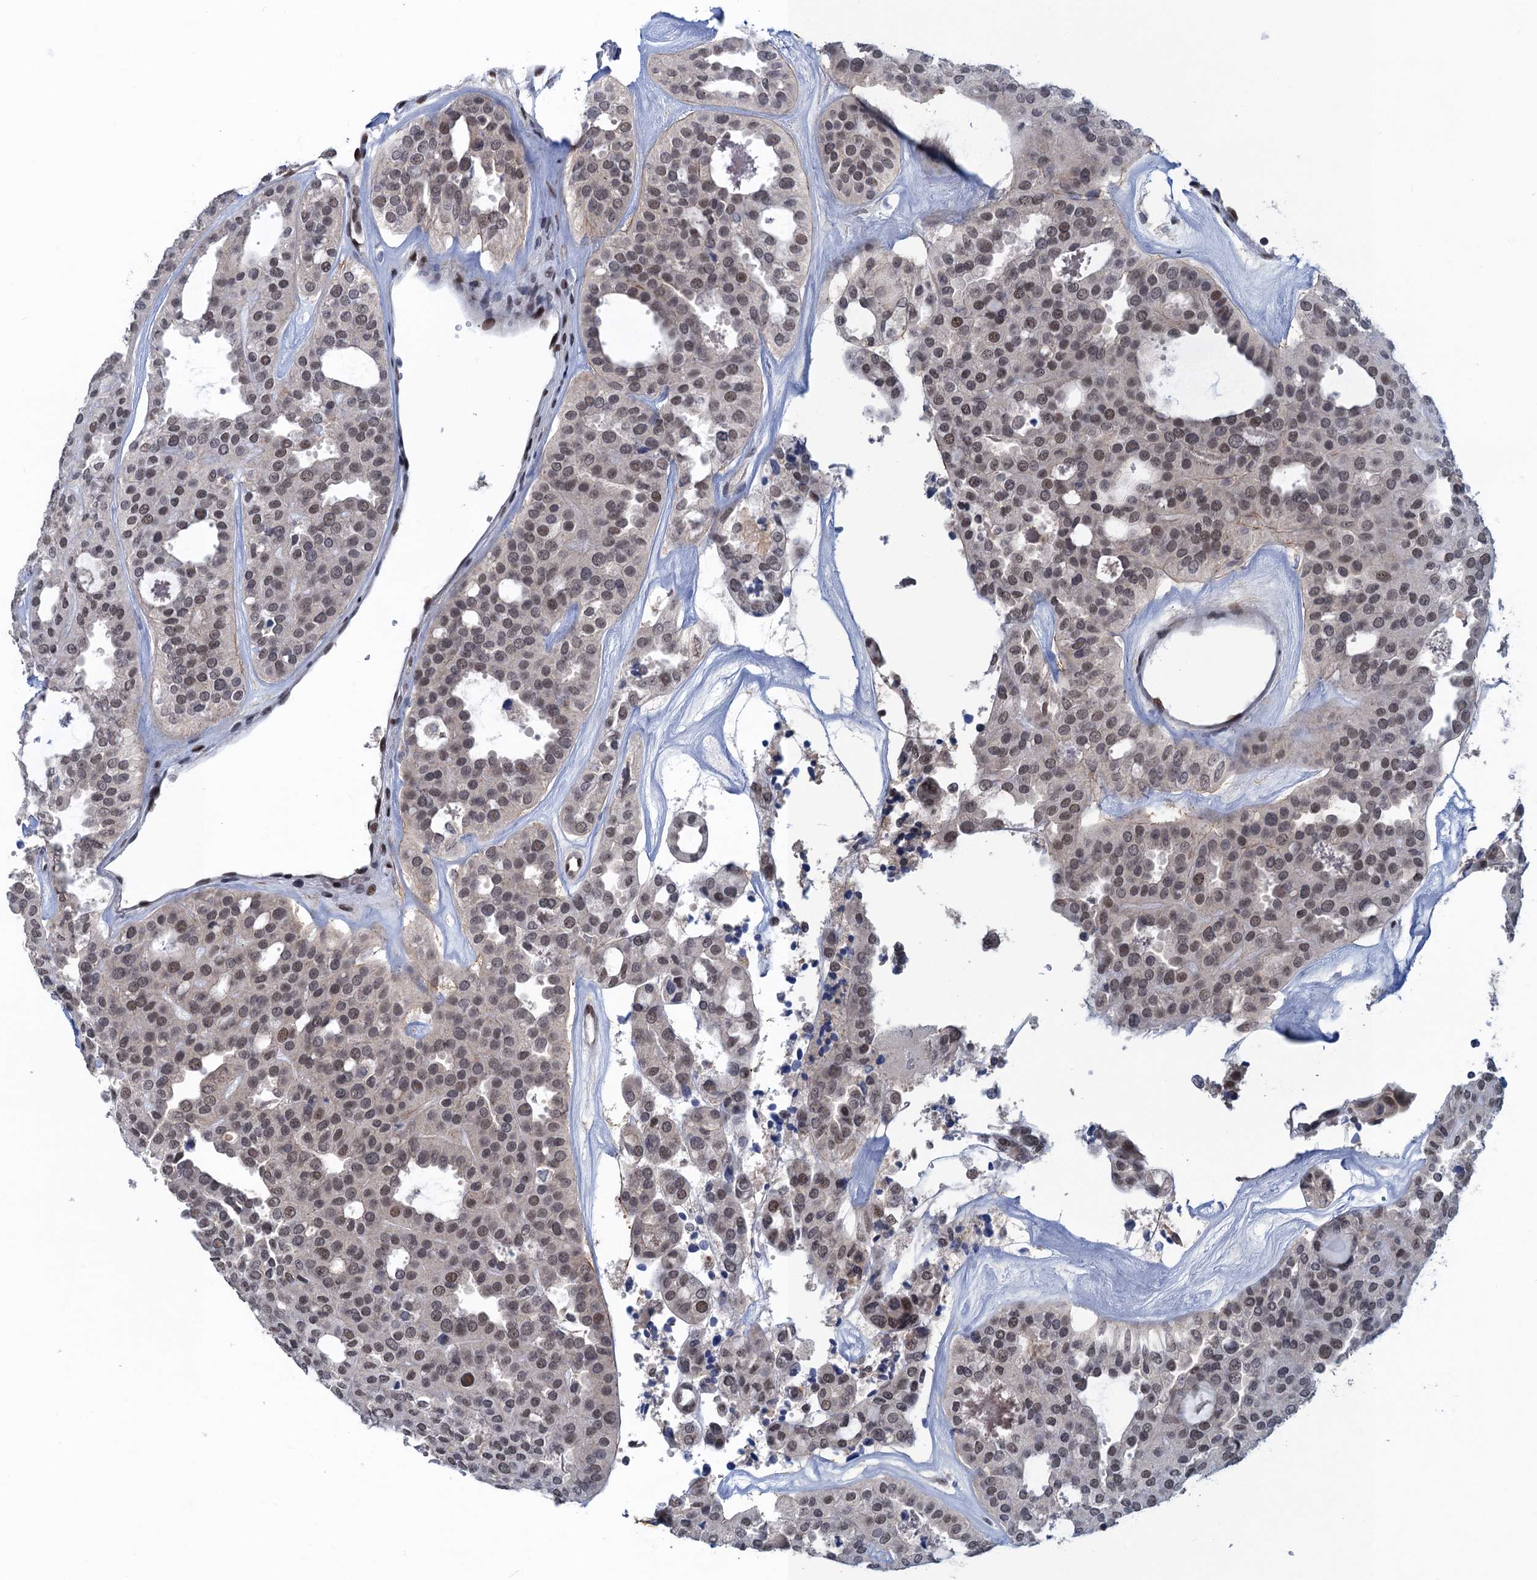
{"staining": {"intensity": "moderate", "quantity": ">75%", "location": "nuclear"}, "tissue": "thyroid cancer", "cell_type": "Tumor cells", "image_type": "cancer", "snomed": [{"axis": "morphology", "description": "Follicular adenoma carcinoma, NOS"}, {"axis": "topography", "description": "Thyroid gland"}], "caption": "This is an image of IHC staining of thyroid follicular adenoma carcinoma, which shows moderate positivity in the nuclear of tumor cells.", "gene": "SAE1", "patient": {"sex": "male", "age": 75}}